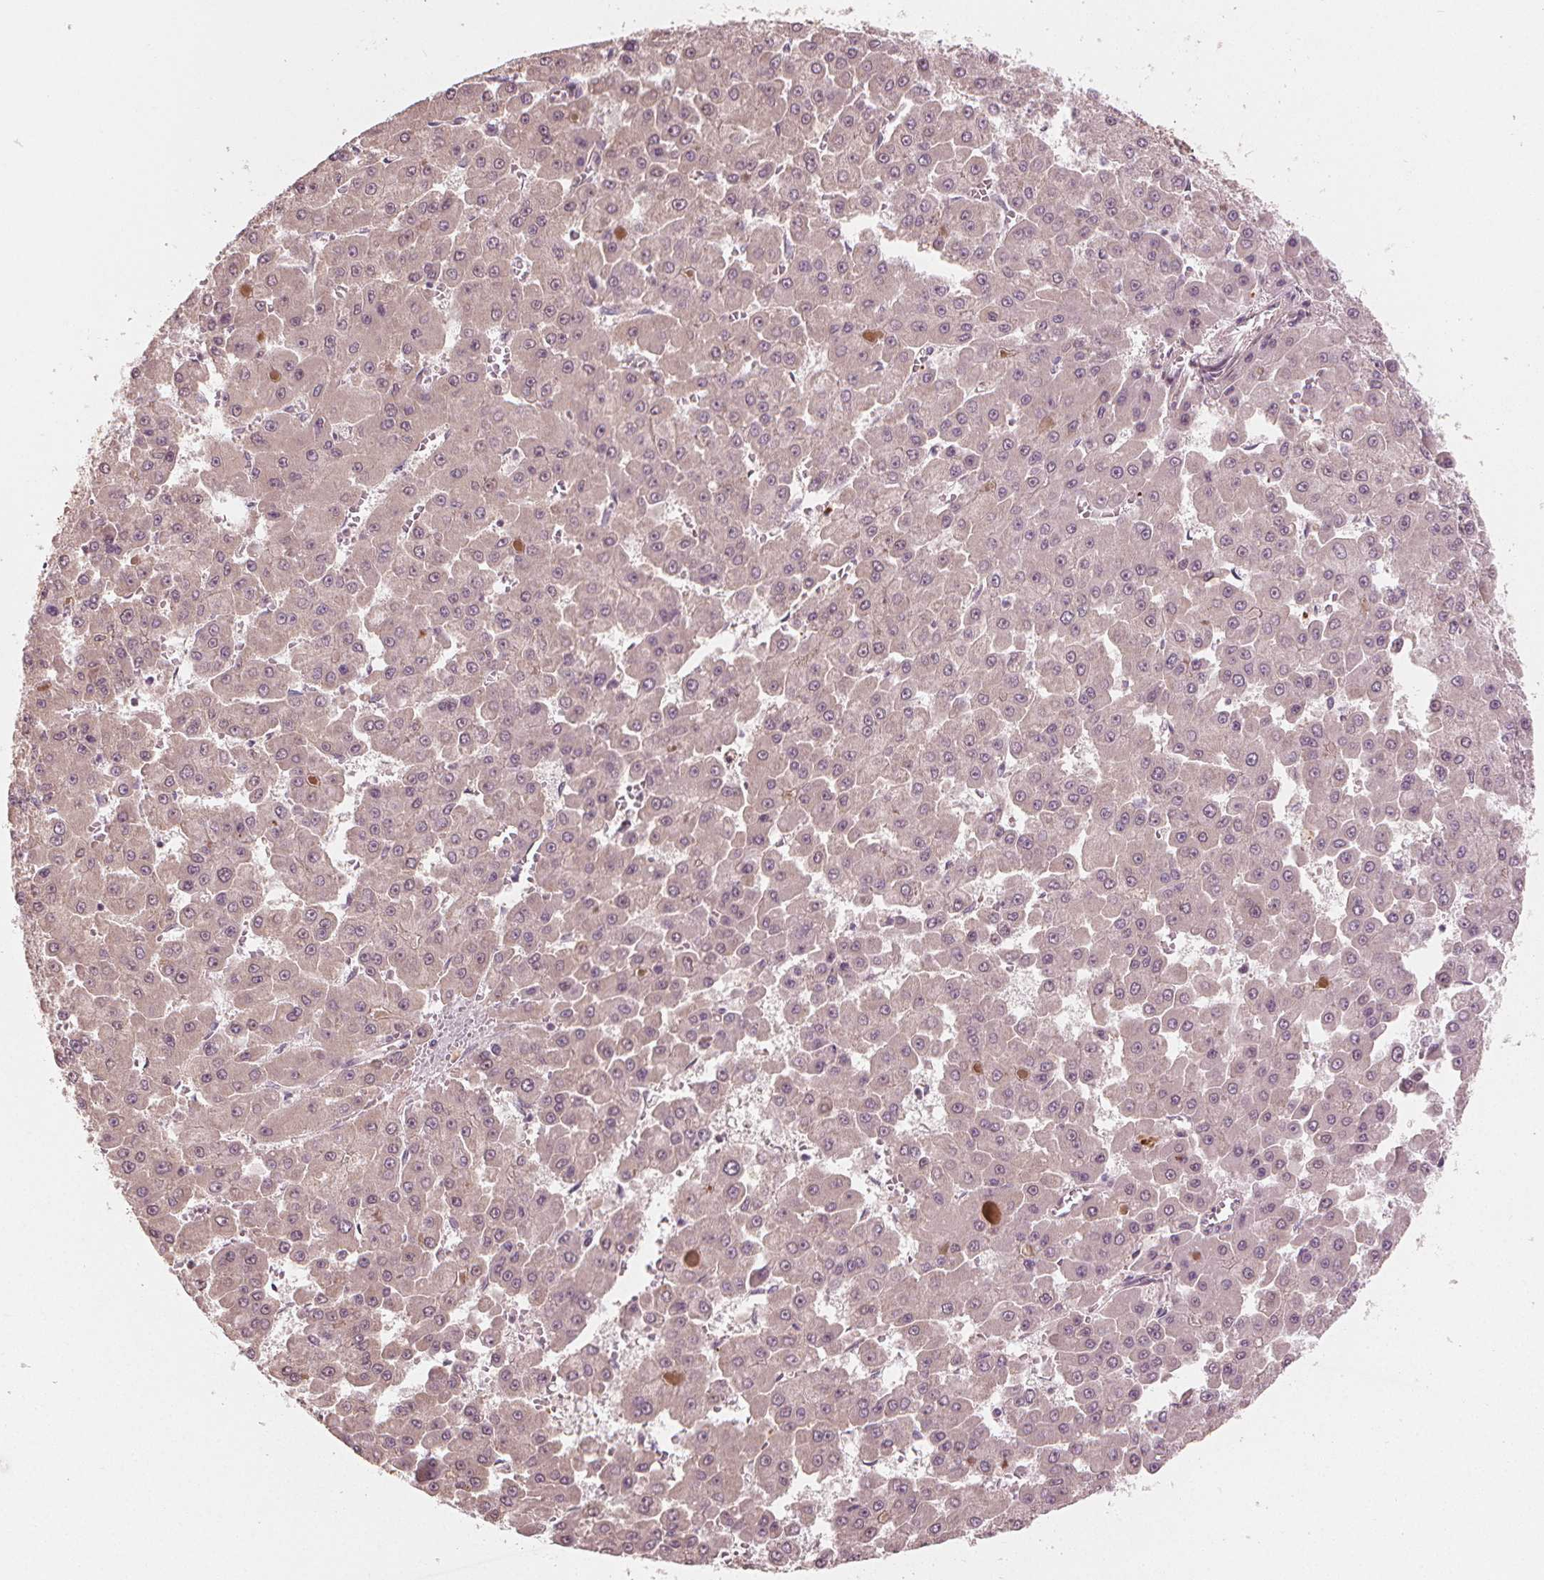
{"staining": {"intensity": "negative", "quantity": "none", "location": "none"}, "tissue": "liver cancer", "cell_type": "Tumor cells", "image_type": "cancer", "snomed": [{"axis": "morphology", "description": "Carcinoma, Hepatocellular, NOS"}, {"axis": "topography", "description": "Liver"}], "caption": "The immunohistochemistry (IHC) histopathology image has no significant expression in tumor cells of hepatocellular carcinoma (liver) tissue.", "gene": "CLBA1", "patient": {"sex": "male", "age": 78}}